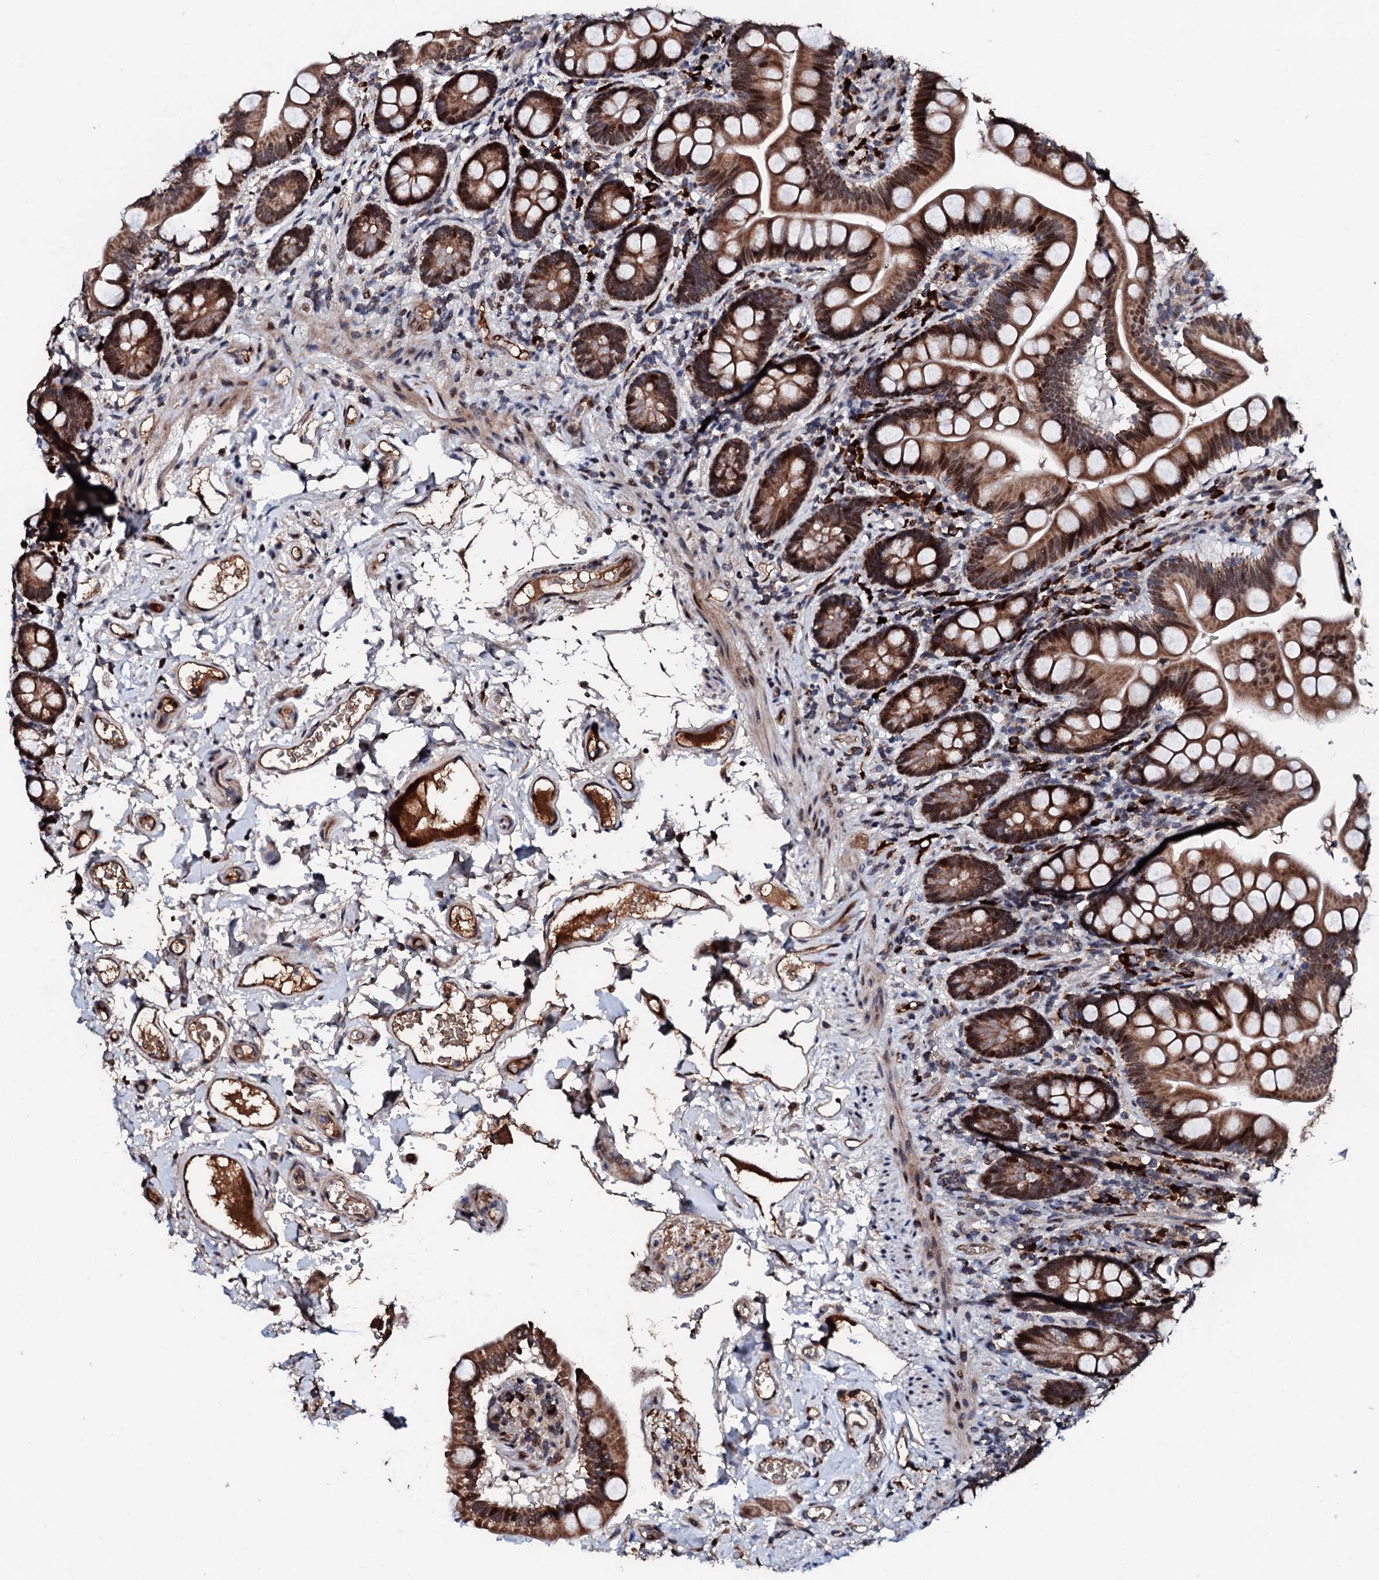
{"staining": {"intensity": "moderate", "quantity": ">75%", "location": "cytoplasmic/membranous,nuclear"}, "tissue": "small intestine", "cell_type": "Glandular cells", "image_type": "normal", "snomed": [{"axis": "morphology", "description": "Normal tissue, NOS"}, {"axis": "topography", "description": "Small intestine"}], "caption": "Protein staining exhibits moderate cytoplasmic/membranous,nuclear staining in about >75% of glandular cells in normal small intestine. Using DAB (3,3'-diaminobenzidine) (brown) and hematoxylin (blue) stains, captured at high magnification using brightfield microscopy.", "gene": "KIF18A", "patient": {"sex": "female", "age": 64}}